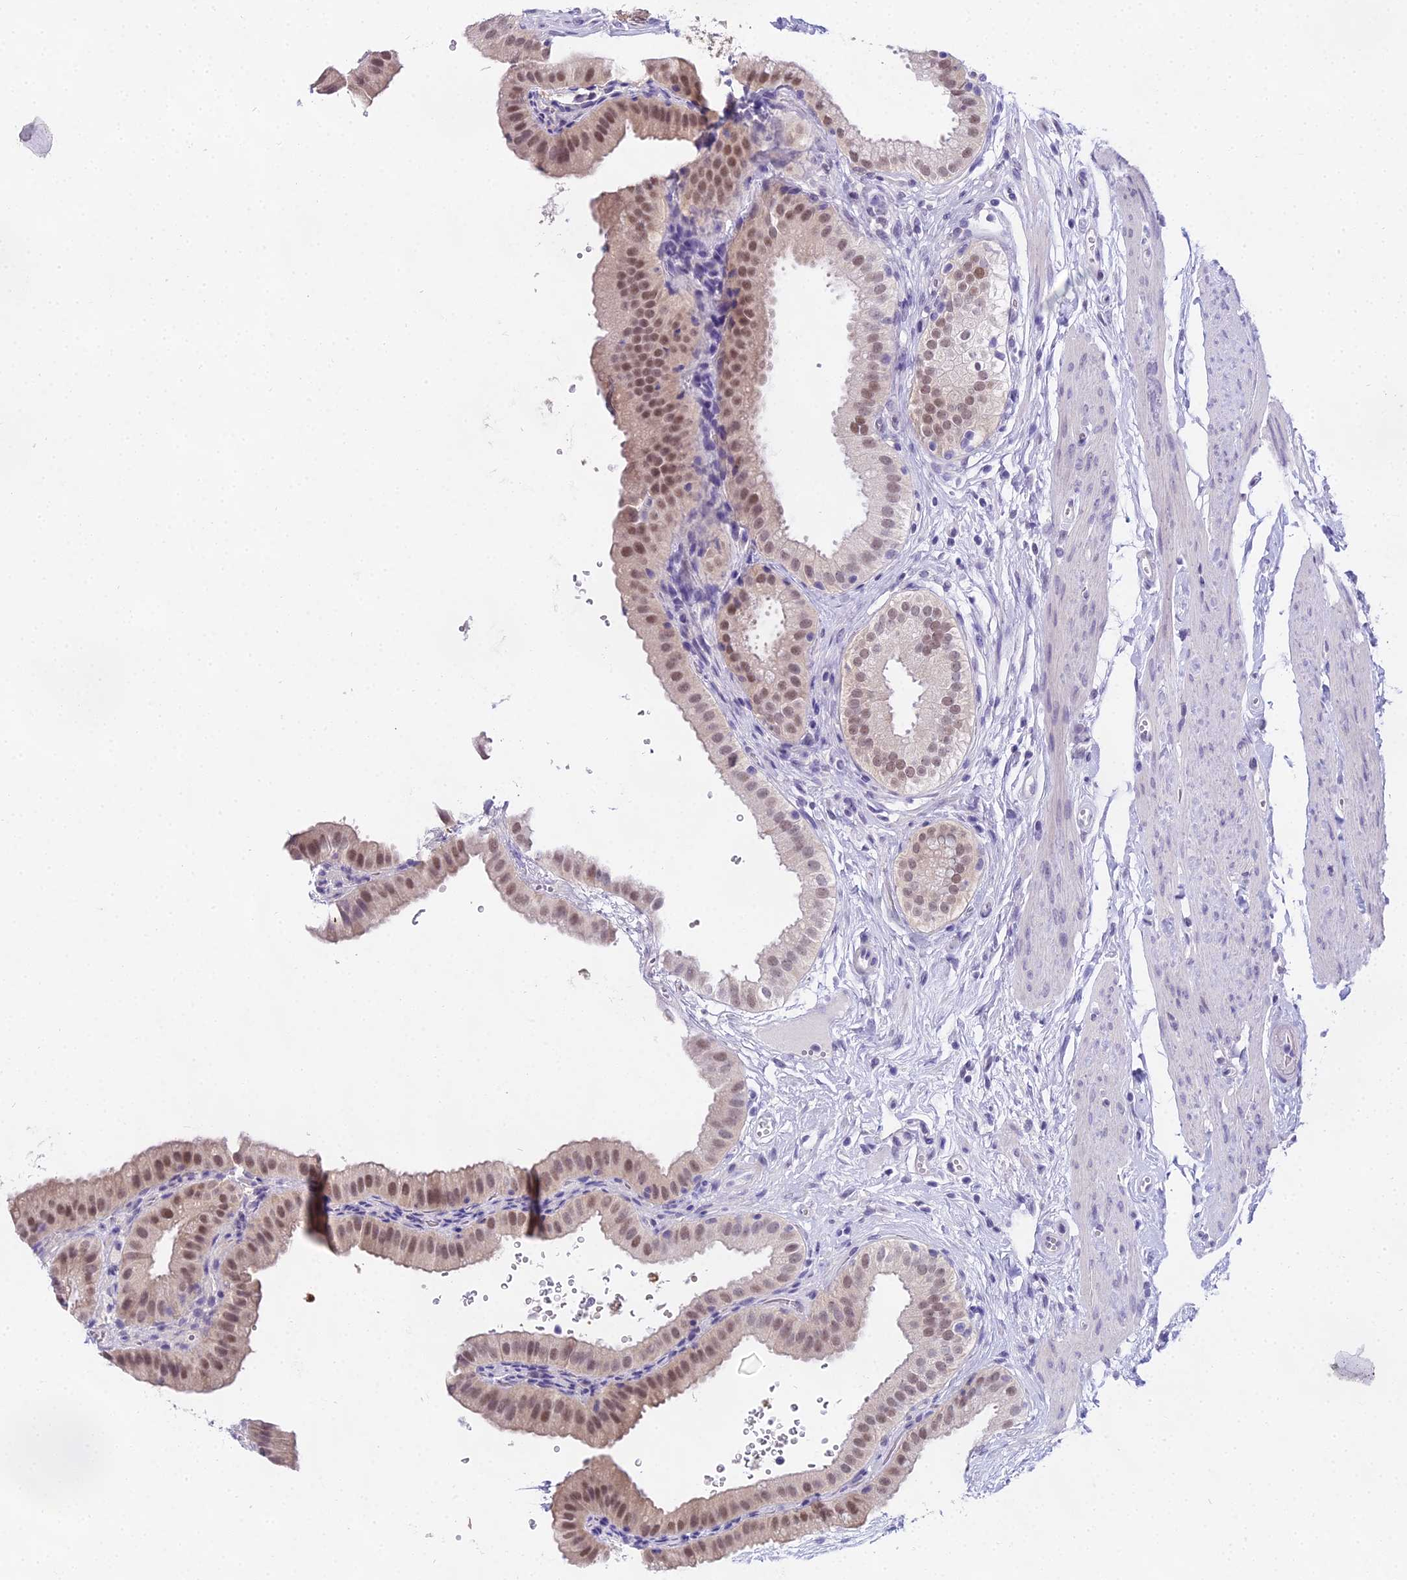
{"staining": {"intensity": "moderate", "quantity": ">75%", "location": "nuclear"}, "tissue": "gallbladder", "cell_type": "Glandular cells", "image_type": "normal", "snomed": [{"axis": "morphology", "description": "Normal tissue, NOS"}, {"axis": "topography", "description": "Gallbladder"}], "caption": "Protein staining of normal gallbladder exhibits moderate nuclear staining in about >75% of glandular cells.", "gene": "MAT2A", "patient": {"sex": "female", "age": 61}}